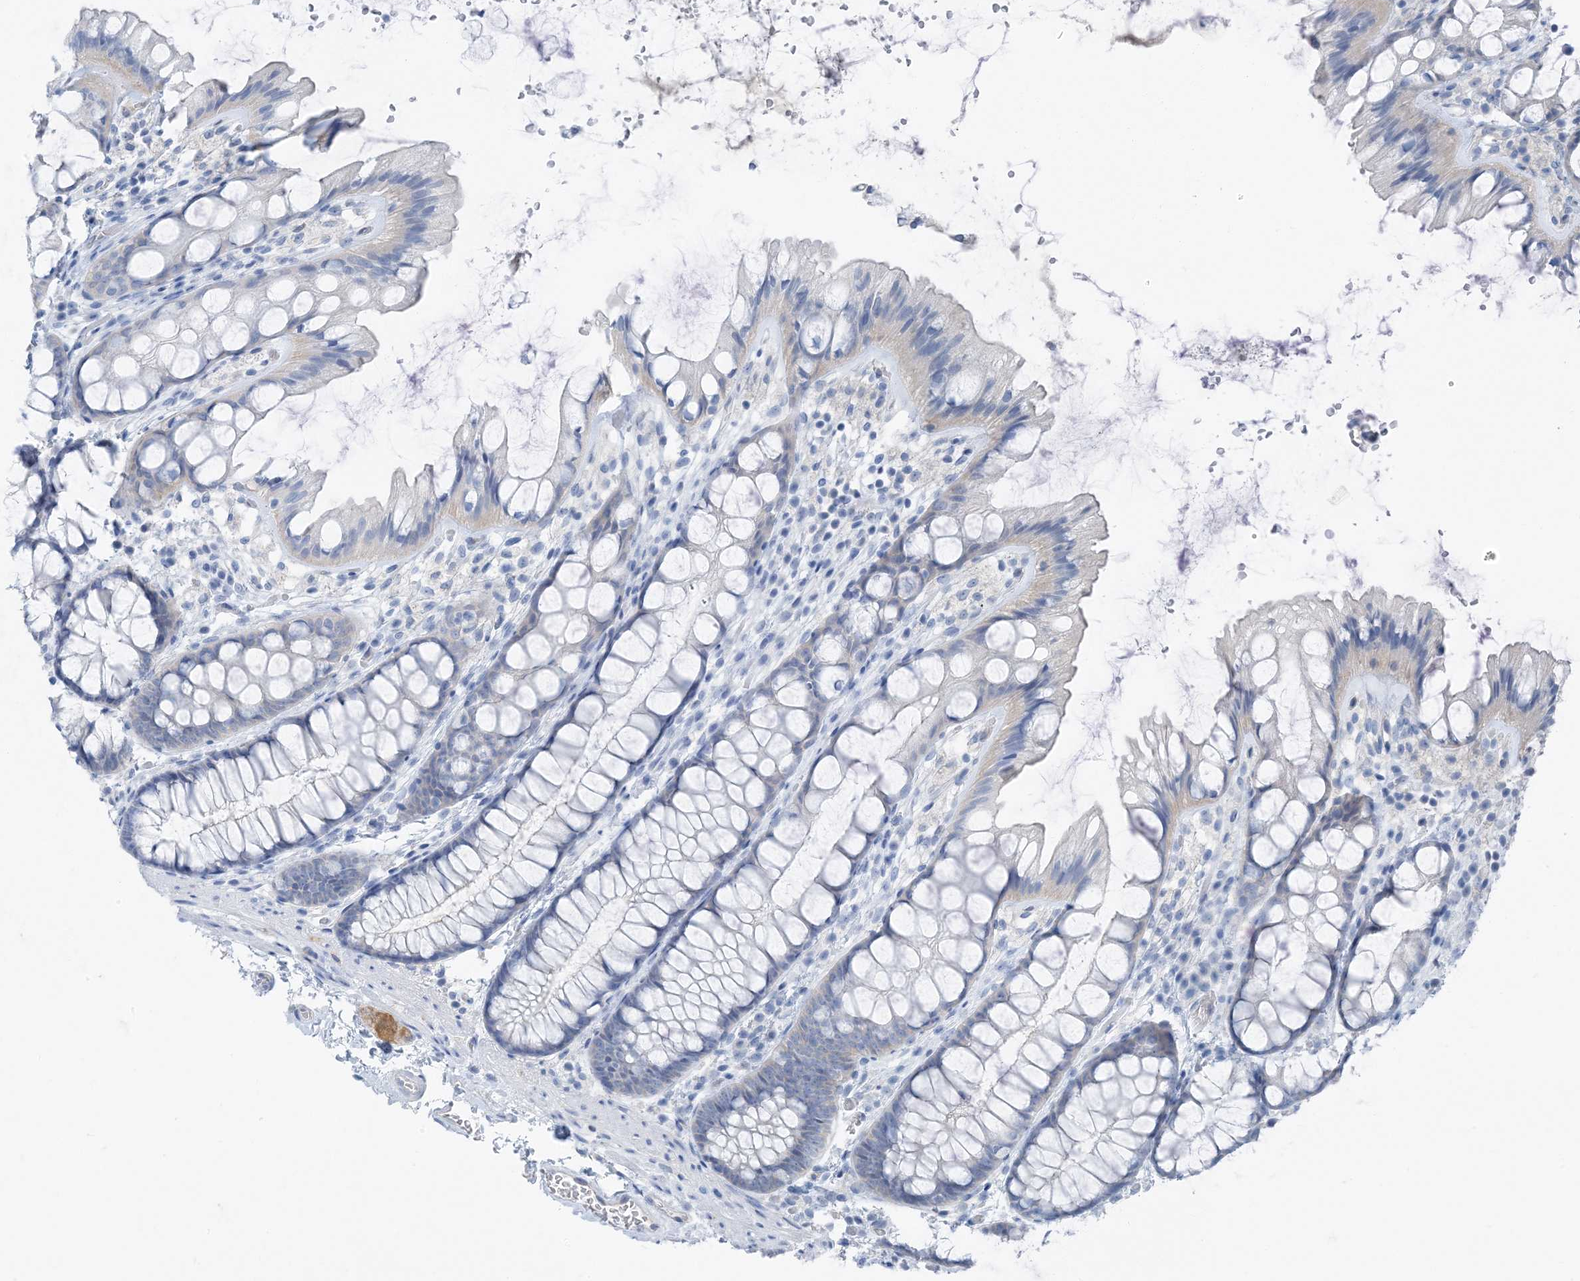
{"staining": {"intensity": "negative", "quantity": "none", "location": "none"}, "tissue": "colon", "cell_type": "Endothelial cells", "image_type": "normal", "snomed": [{"axis": "morphology", "description": "Normal tissue, NOS"}, {"axis": "topography", "description": "Colon"}], "caption": "Colon was stained to show a protein in brown. There is no significant positivity in endothelial cells. (DAB IHC with hematoxylin counter stain).", "gene": "NCOA7", "patient": {"sex": "male", "age": 47}}